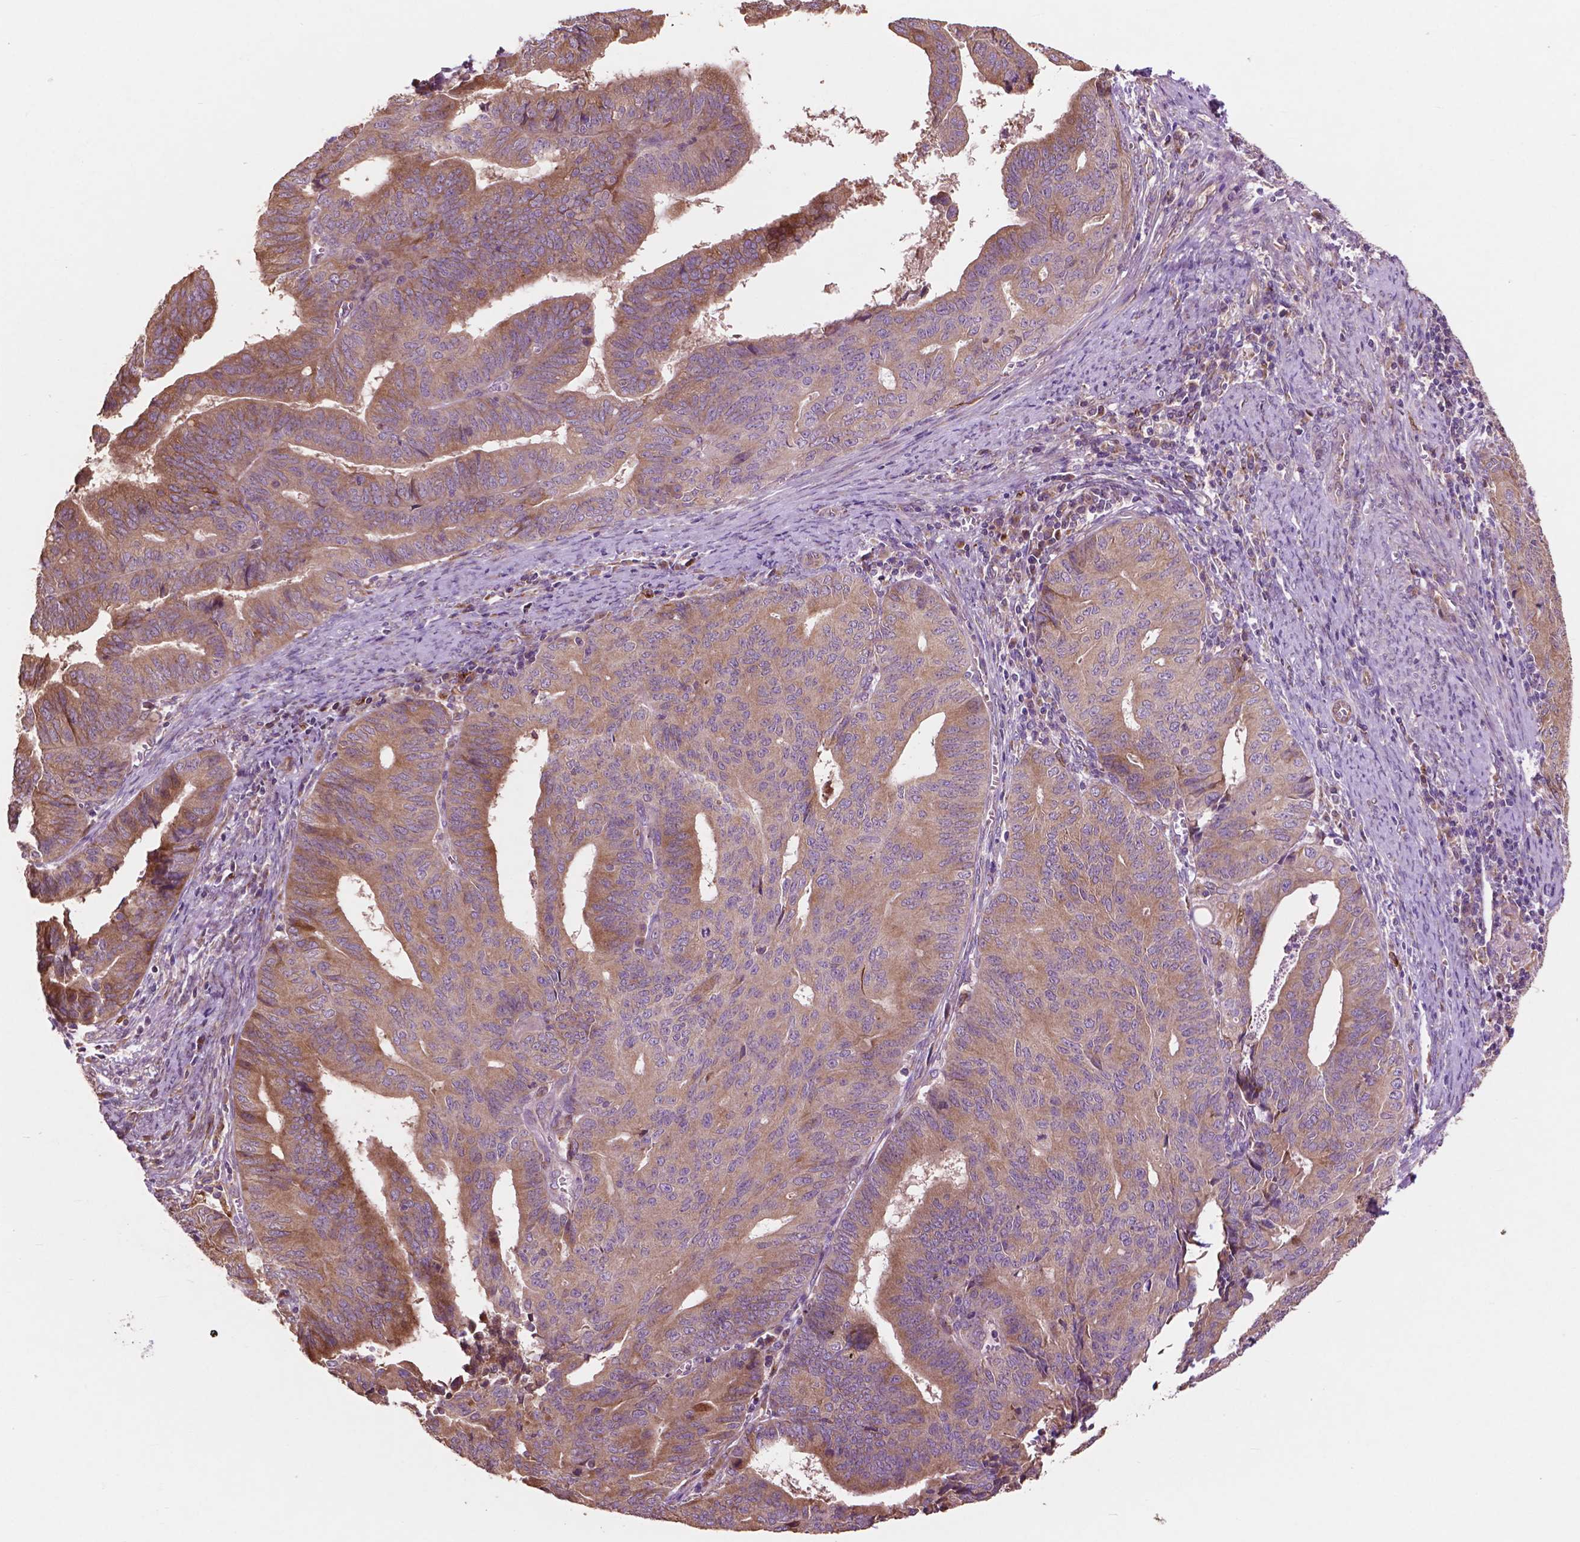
{"staining": {"intensity": "moderate", "quantity": "25%-75%", "location": "cytoplasmic/membranous"}, "tissue": "endometrial cancer", "cell_type": "Tumor cells", "image_type": "cancer", "snomed": [{"axis": "morphology", "description": "Adenocarcinoma, NOS"}, {"axis": "topography", "description": "Endometrium"}], "caption": "About 25%-75% of tumor cells in endometrial adenocarcinoma show moderate cytoplasmic/membranous protein expression as visualized by brown immunohistochemical staining.", "gene": "MBTPS1", "patient": {"sex": "female", "age": 65}}